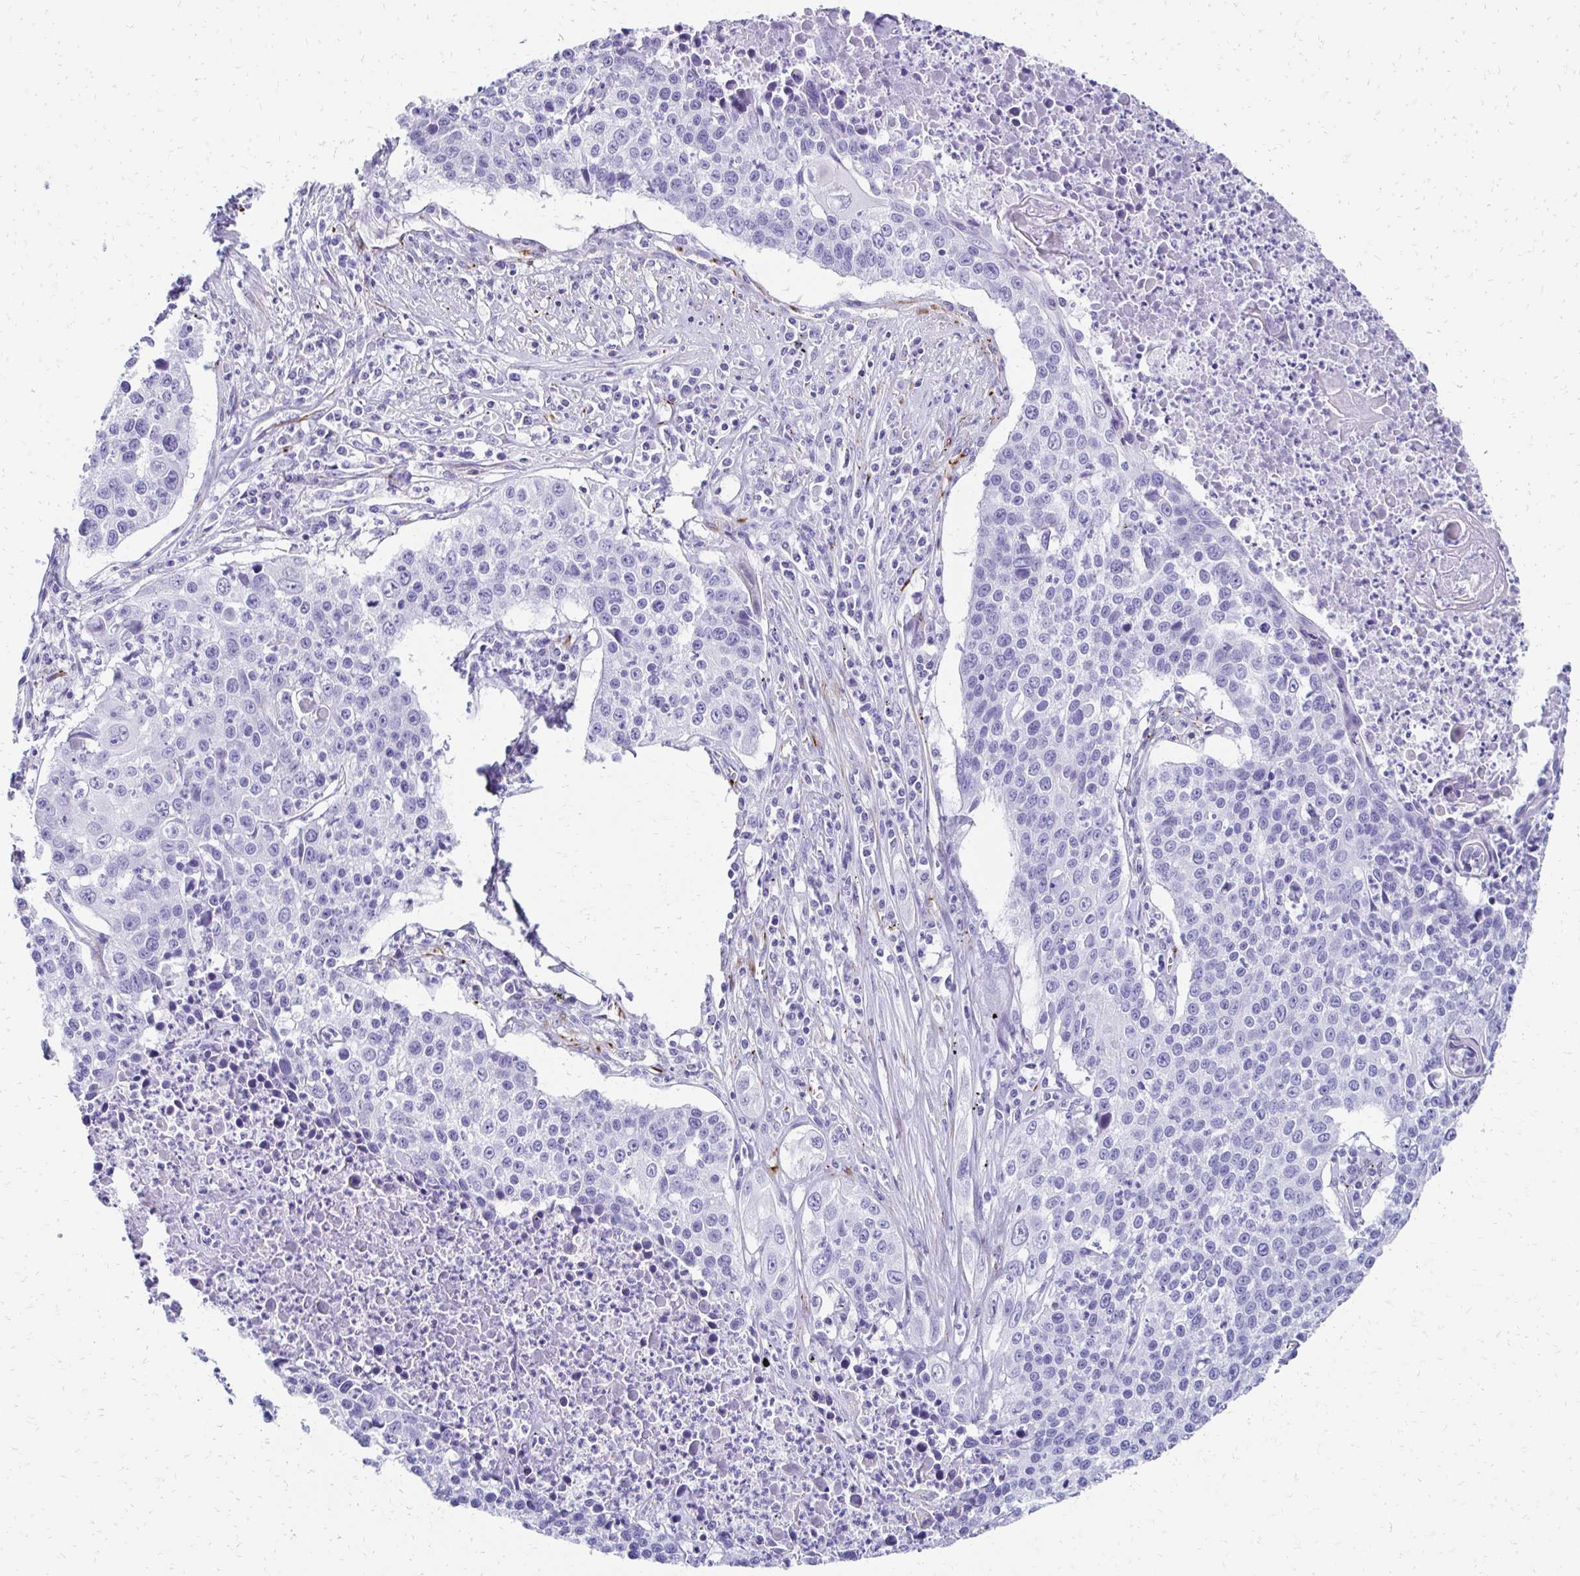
{"staining": {"intensity": "negative", "quantity": "none", "location": "none"}, "tissue": "lung cancer", "cell_type": "Tumor cells", "image_type": "cancer", "snomed": [{"axis": "morphology", "description": "Squamous cell carcinoma, NOS"}, {"axis": "morphology", "description": "Squamous cell carcinoma, metastatic, NOS"}, {"axis": "topography", "description": "Lung"}, {"axis": "topography", "description": "Pleura, NOS"}], "caption": "Photomicrograph shows no significant protein staining in tumor cells of lung cancer.", "gene": "TMEM54", "patient": {"sex": "male", "age": 72}}